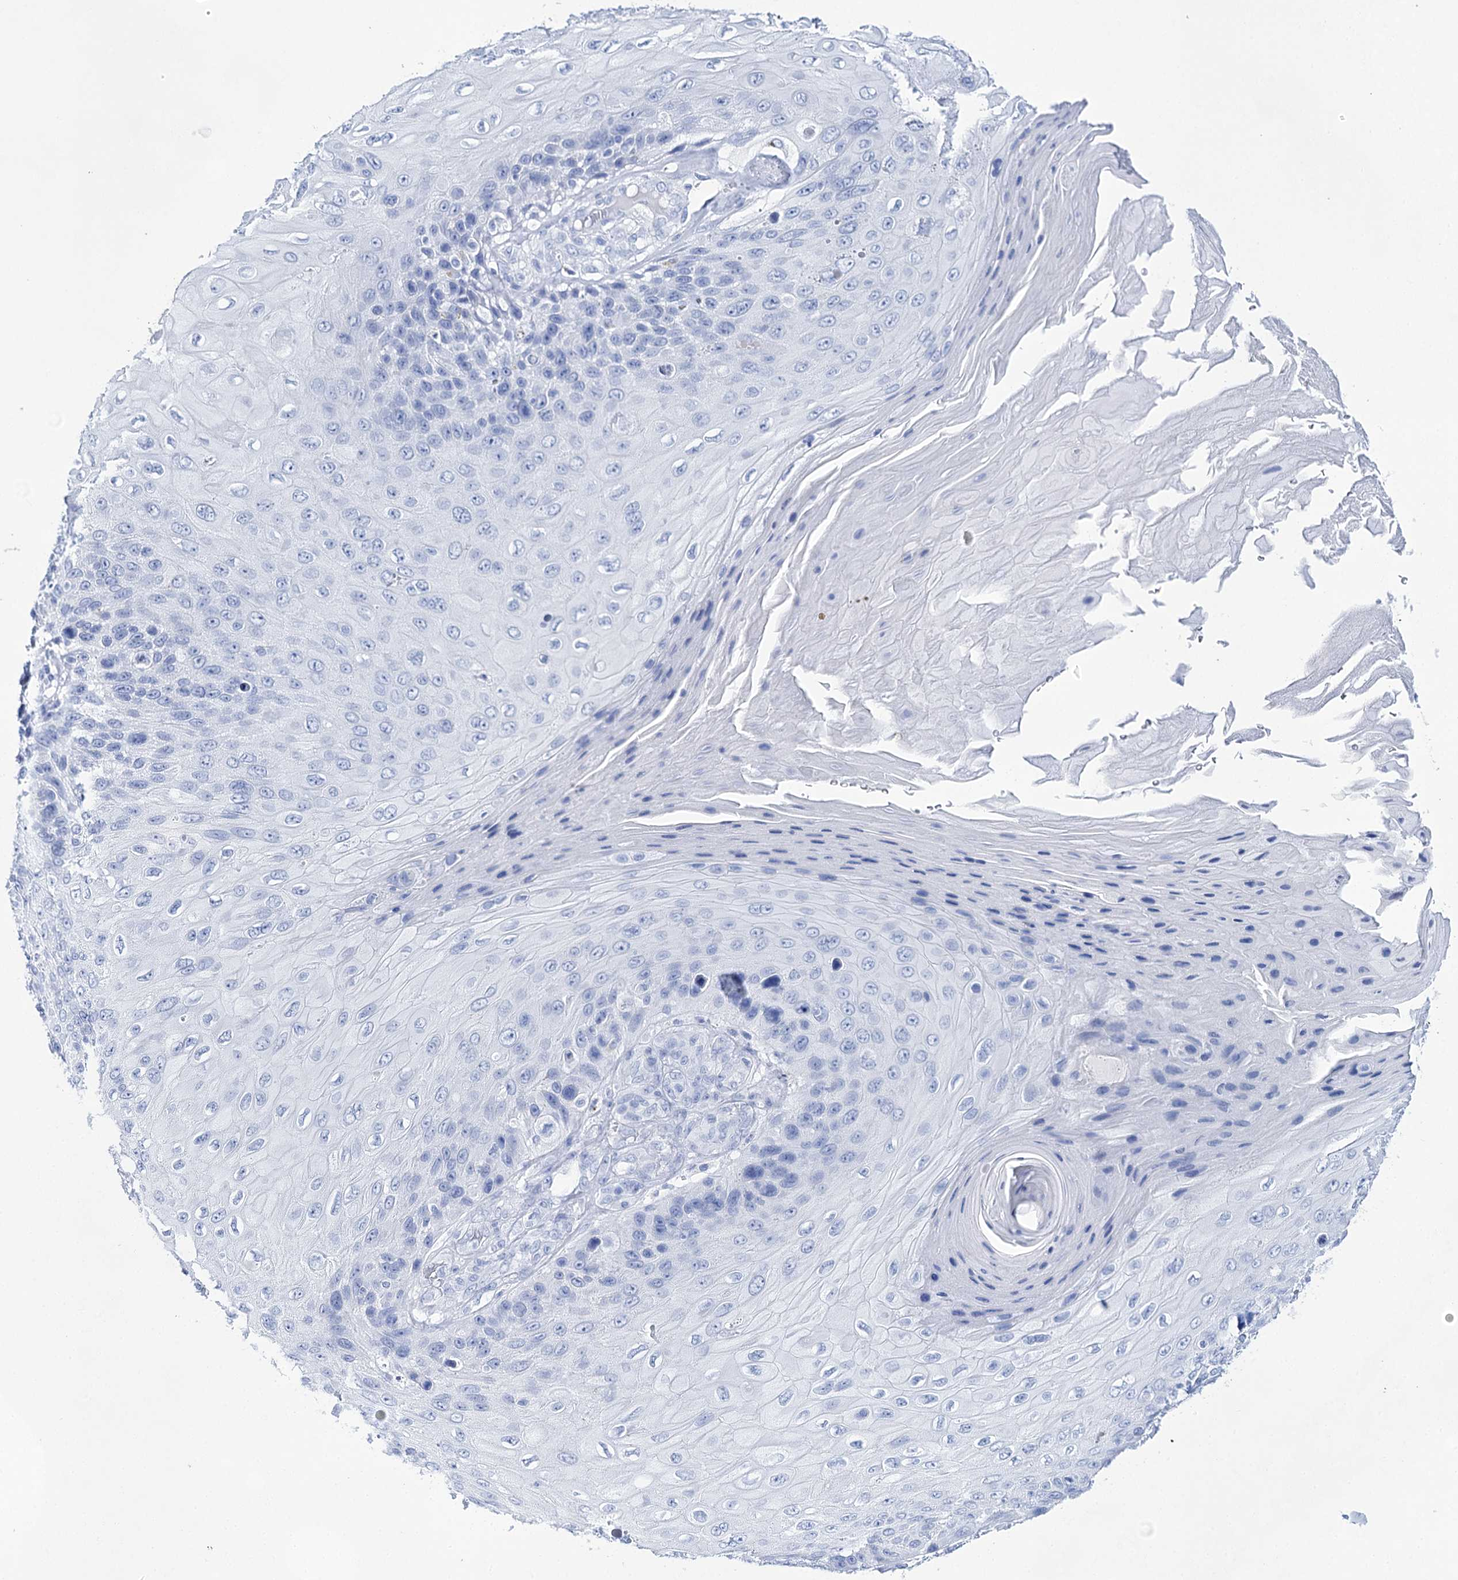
{"staining": {"intensity": "negative", "quantity": "none", "location": "none"}, "tissue": "skin cancer", "cell_type": "Tumor cells", "image_type": "cancer", "snomed": [{"axis": "morphology", "description": "Squamous cell carcinoma, NOS"}, {"axis": "topography", "description": "Skin"}], "caption": "Tumor cells show no significant positivity in skin squamous cell carcinoma. (DAB immunohistochemistry (IHC), high magnification).", "gene": "LALBA", "patient": {"sex": "female", "age": 88}}